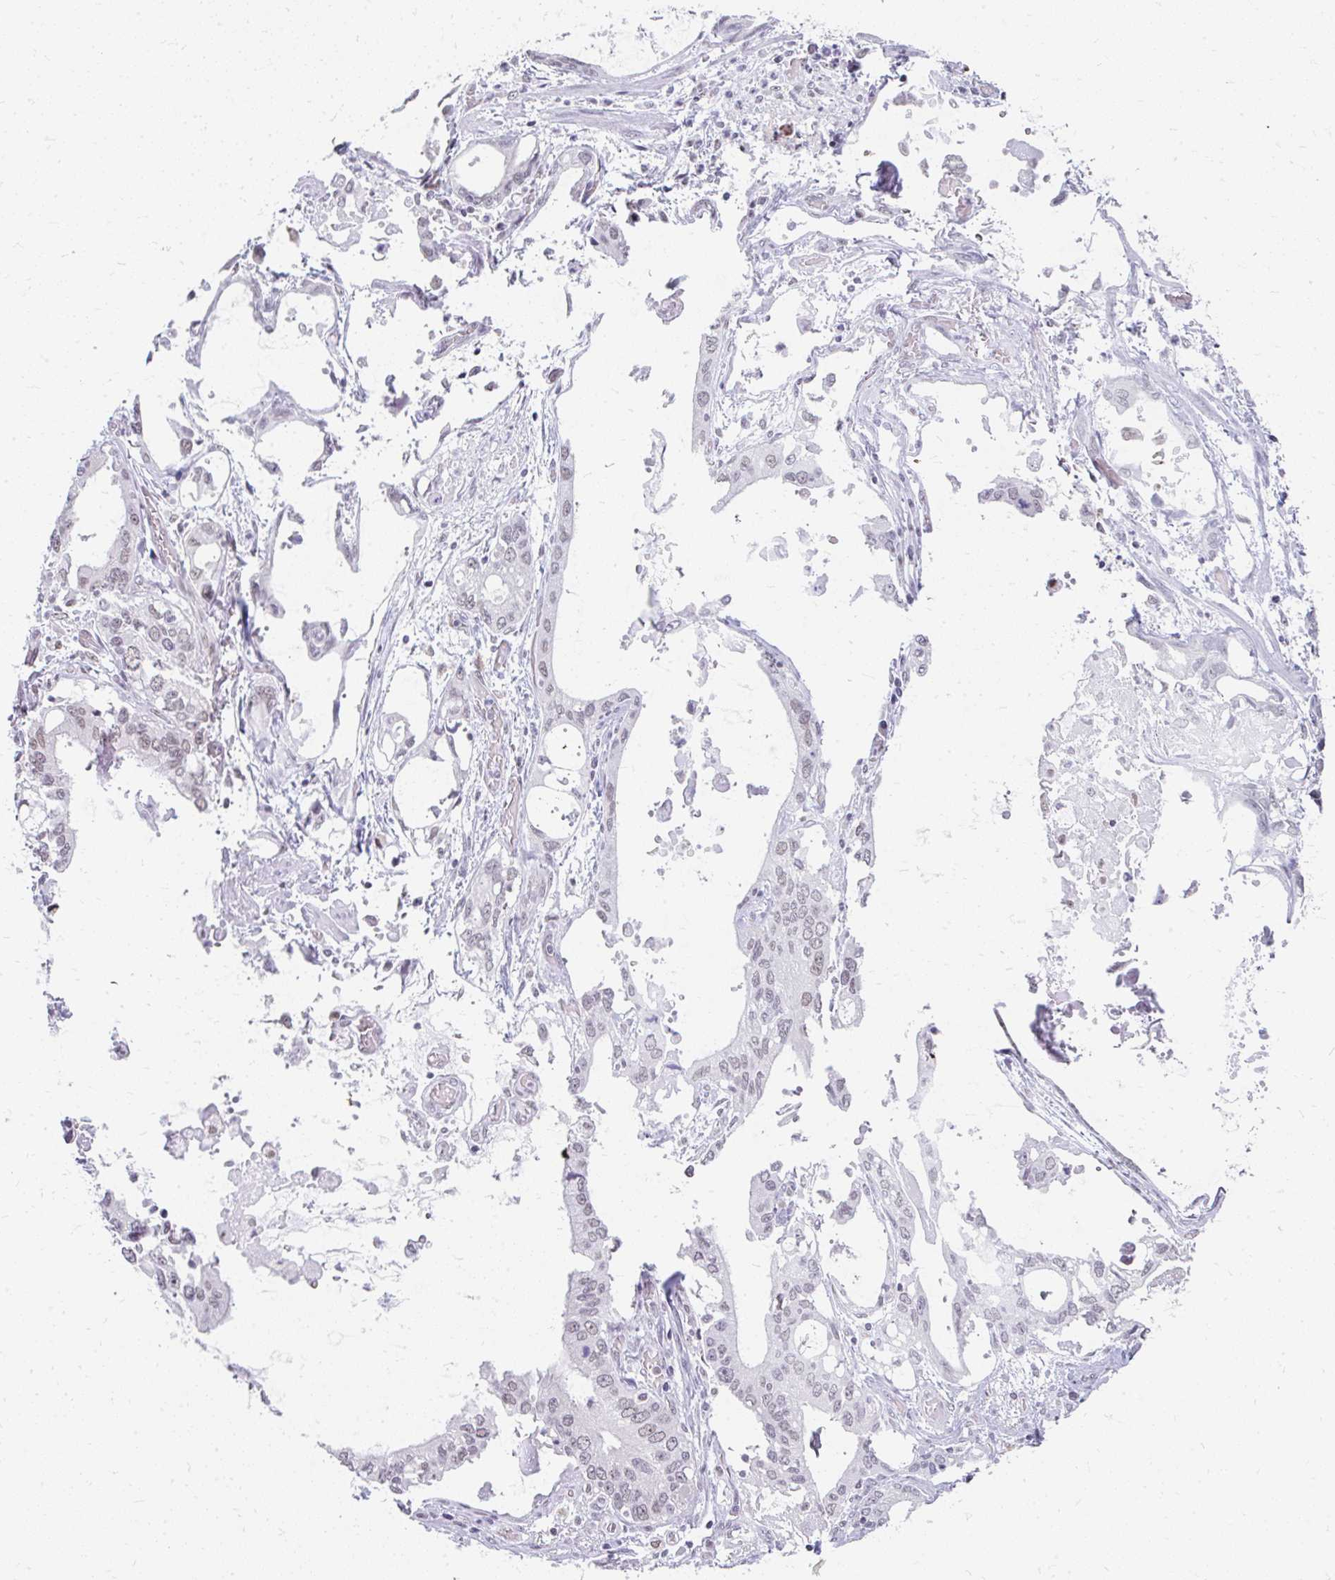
{"staining": {"intensity": "weak", "quantity": "25%-75%", "location": "nuclear"}, "tissue": "stomach cancer", "cell_type": "Tumor cells", "image_type": "cancer", "snomed": [{"axis": "morphology", "description": "Adenocarcinoma, NOS"}, {"axis": "topography", "description": "Stomach, upper"}], "caption": "Protein expression analysis of stomach adenocarcinoma displays weak nuclear expression in approximately 25%-75% of tumor cells.", "gene": "GTF2H1", "patient": {"sex": "male", "age": 74}}